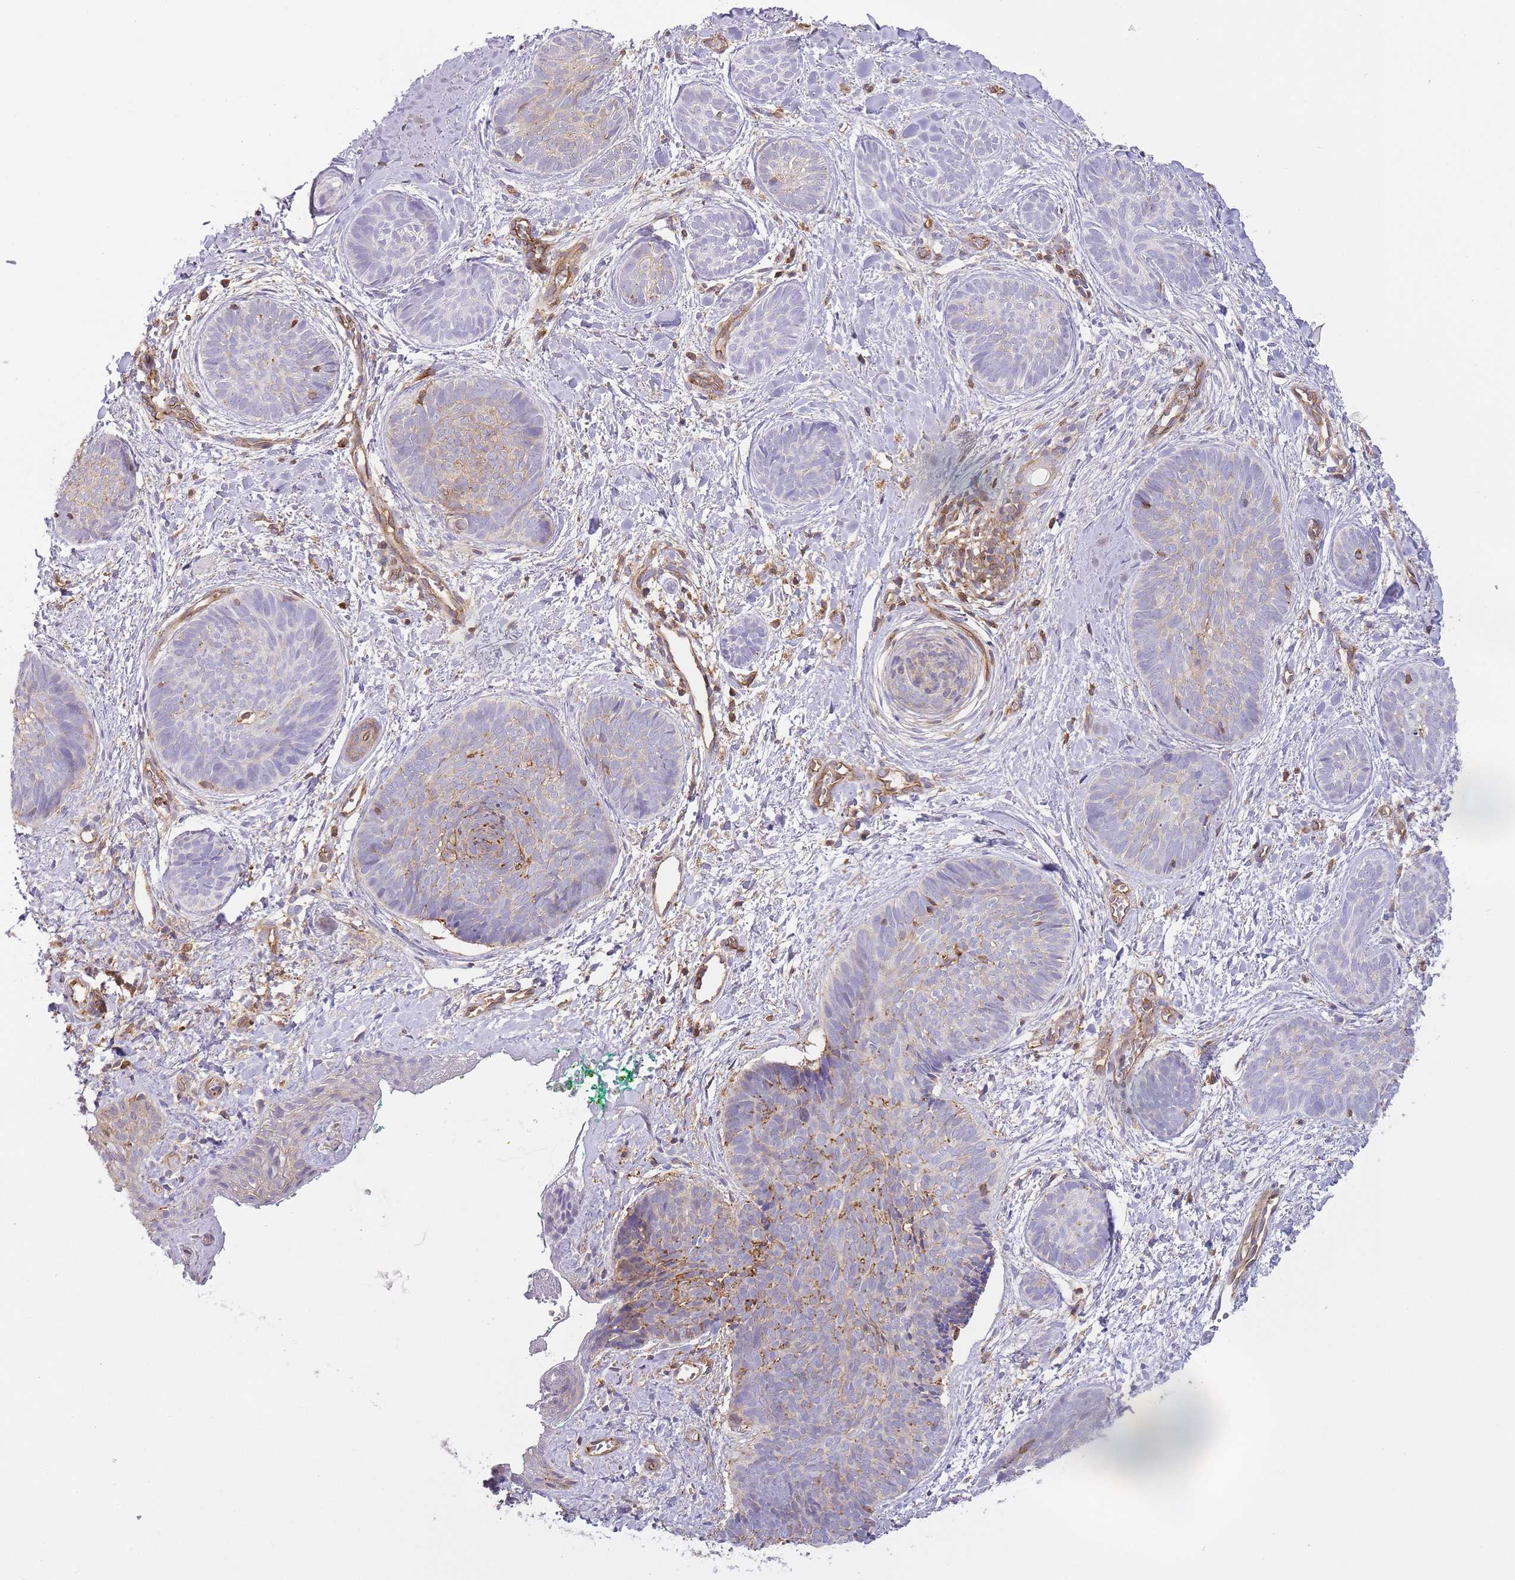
{"staining": {"intensity": "moderate", "quantity": "<25%", "location": "cytoplasmic/membranous"}, "tissue": "skin cancer", "cell_type": "Tumor cells", "image_type": "cancer", "snomed": [{"axis": "morphology", "description": "Basal cell carcinoma"}, {"axis": "topography", "description": "Skin"}], "caption": "Immunohistochemical staining of human skin cancer reveals low levels of moderate cytoplasmic/membranous protein positivity in about <25% of tumor cells.", "gene": "MSN", "patient": {"sex": "female", "age": 81}}